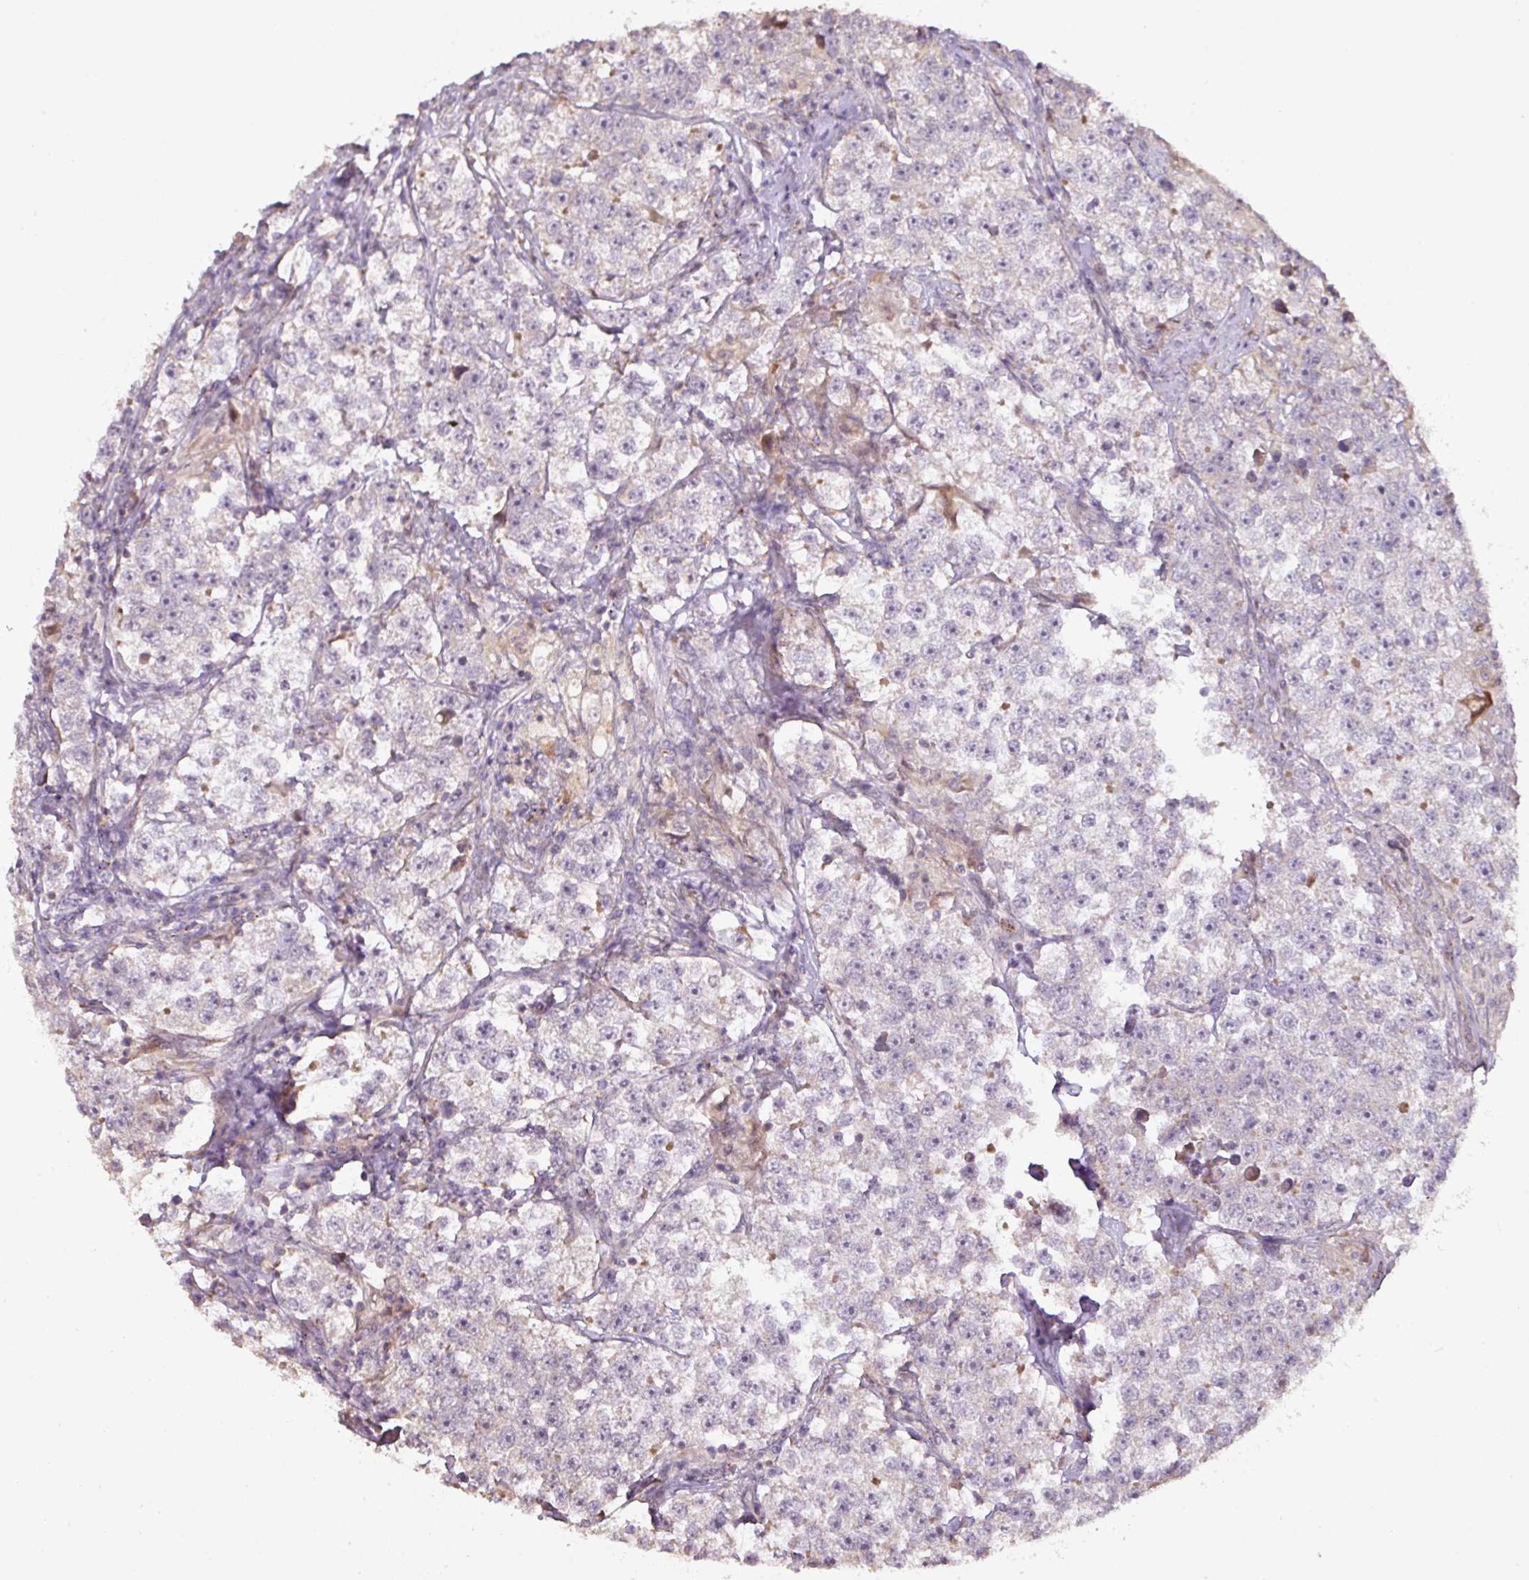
{"staining": {"intensity": "negative", "quantity": "none", "location": "none"}, "tissue": "testis cancer", "cell_type": "Tumor cells", "image_type": "cancer", "snomed": [{"axis": "morphology", "description": "Seminoma, NOS"}, {"axis": "topography", "description": "Testis"}], "caption": "DAB (3,3'-diaminobenzidine) immunohistochemical staining of human testis seminoma reveals no significant positivity in tumor cells. (Immunohistochemistry, brightfield microscopy, high magnification).", "gene": "CXCR5", "patient": {"sex": "male", "age": 46}}